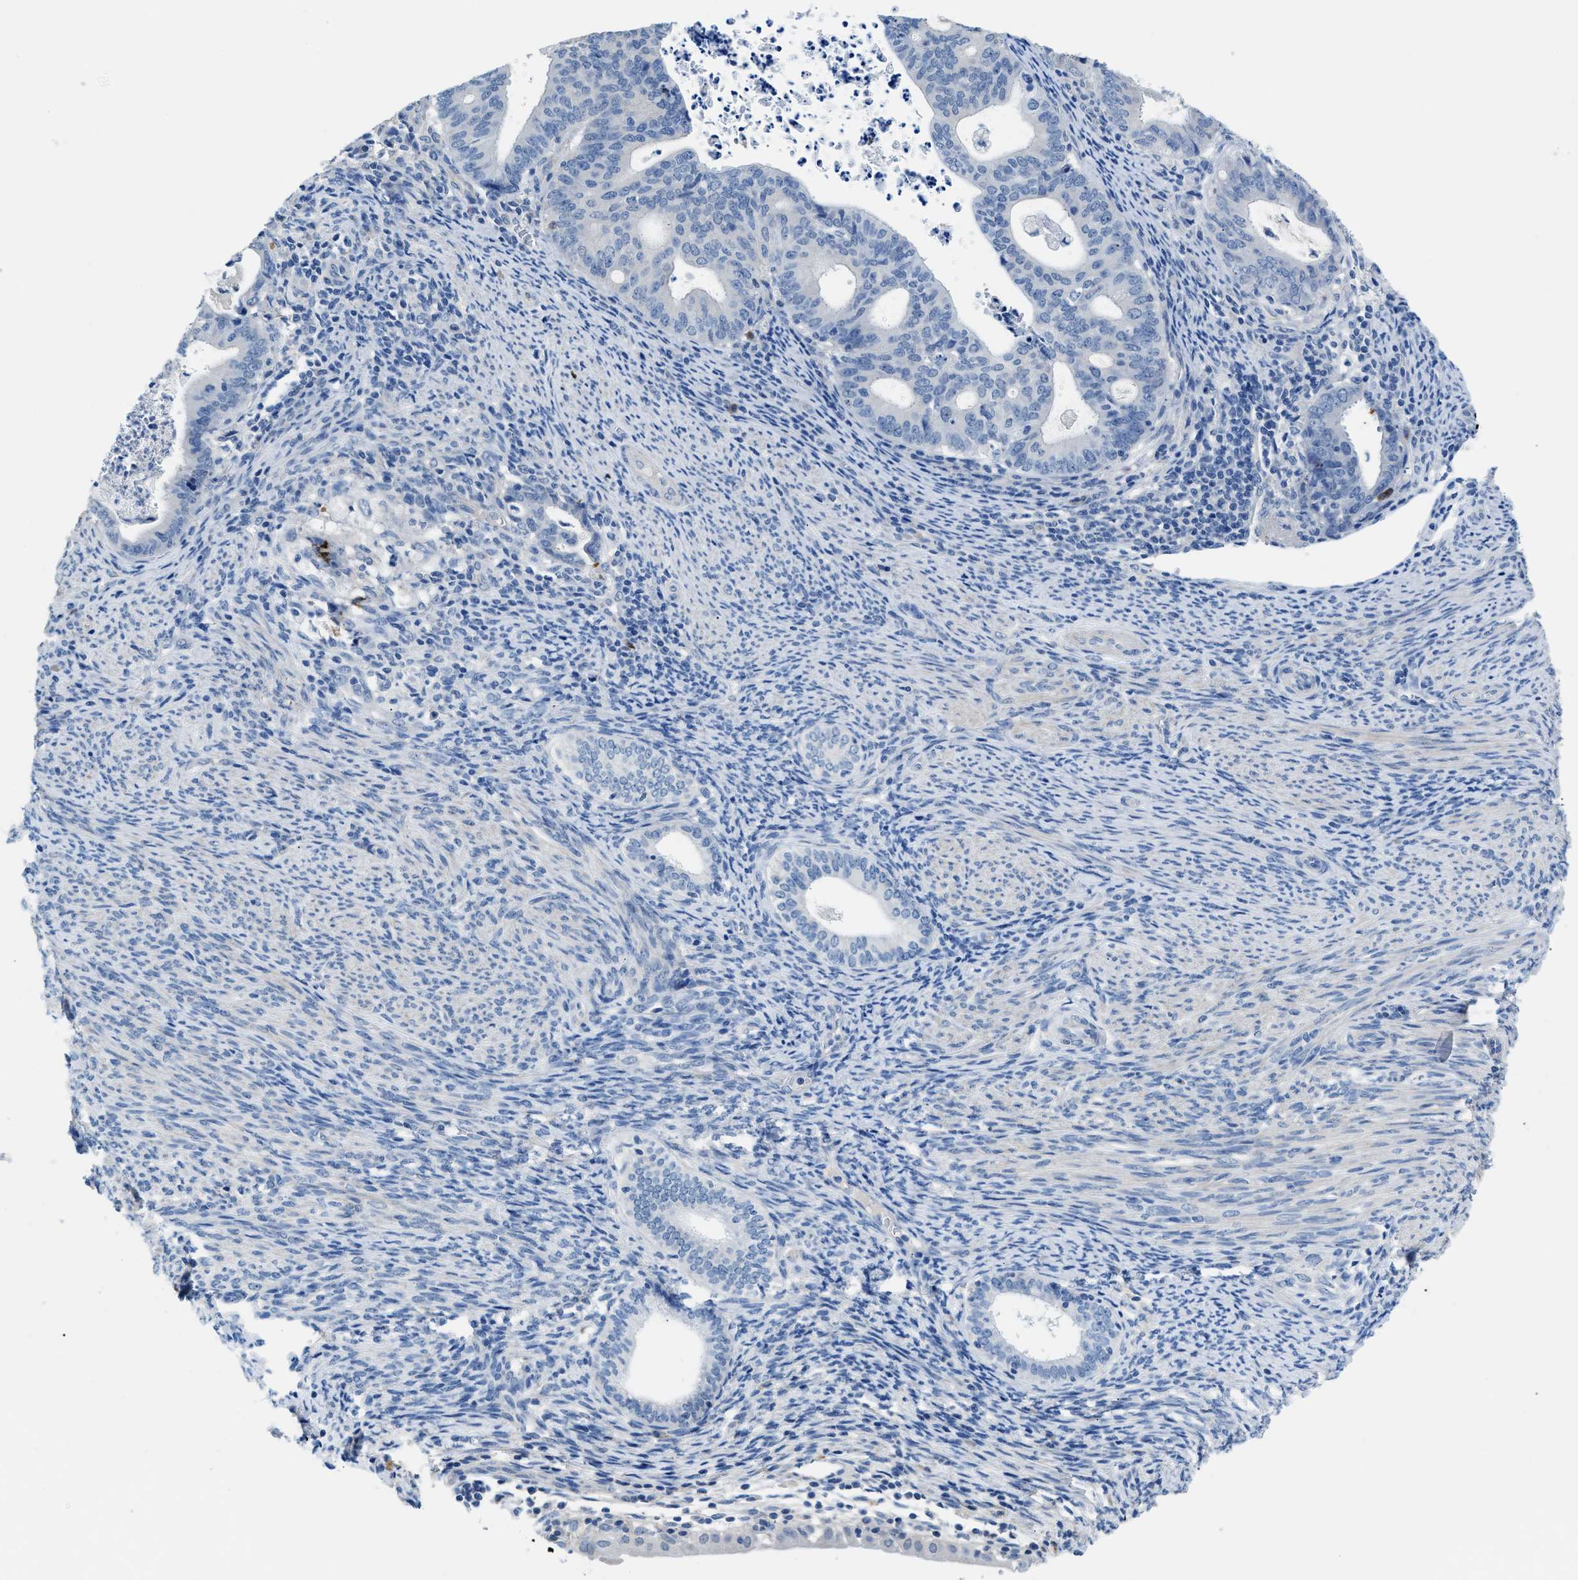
{"staining": {"intensity": "negative", "quantity": "none", "location": "none"}, "tissue": "endometrial cancer", "cell_type": "Tumor cells", "image_type": "cancer", "snomed": [{"axis": "morphology", "description": "Adenocarcinoma, NOS"}, {"axis": "topography", "description": "Uterus"}], "caption": "The IHC histopathology image has no significant staining in tumor cells of endometrial cancer tissue. (IHC, brightfield microscopy, high magnification).", "gene": "SLC10A6", "patient": {"sex": "female", "age": 83}}